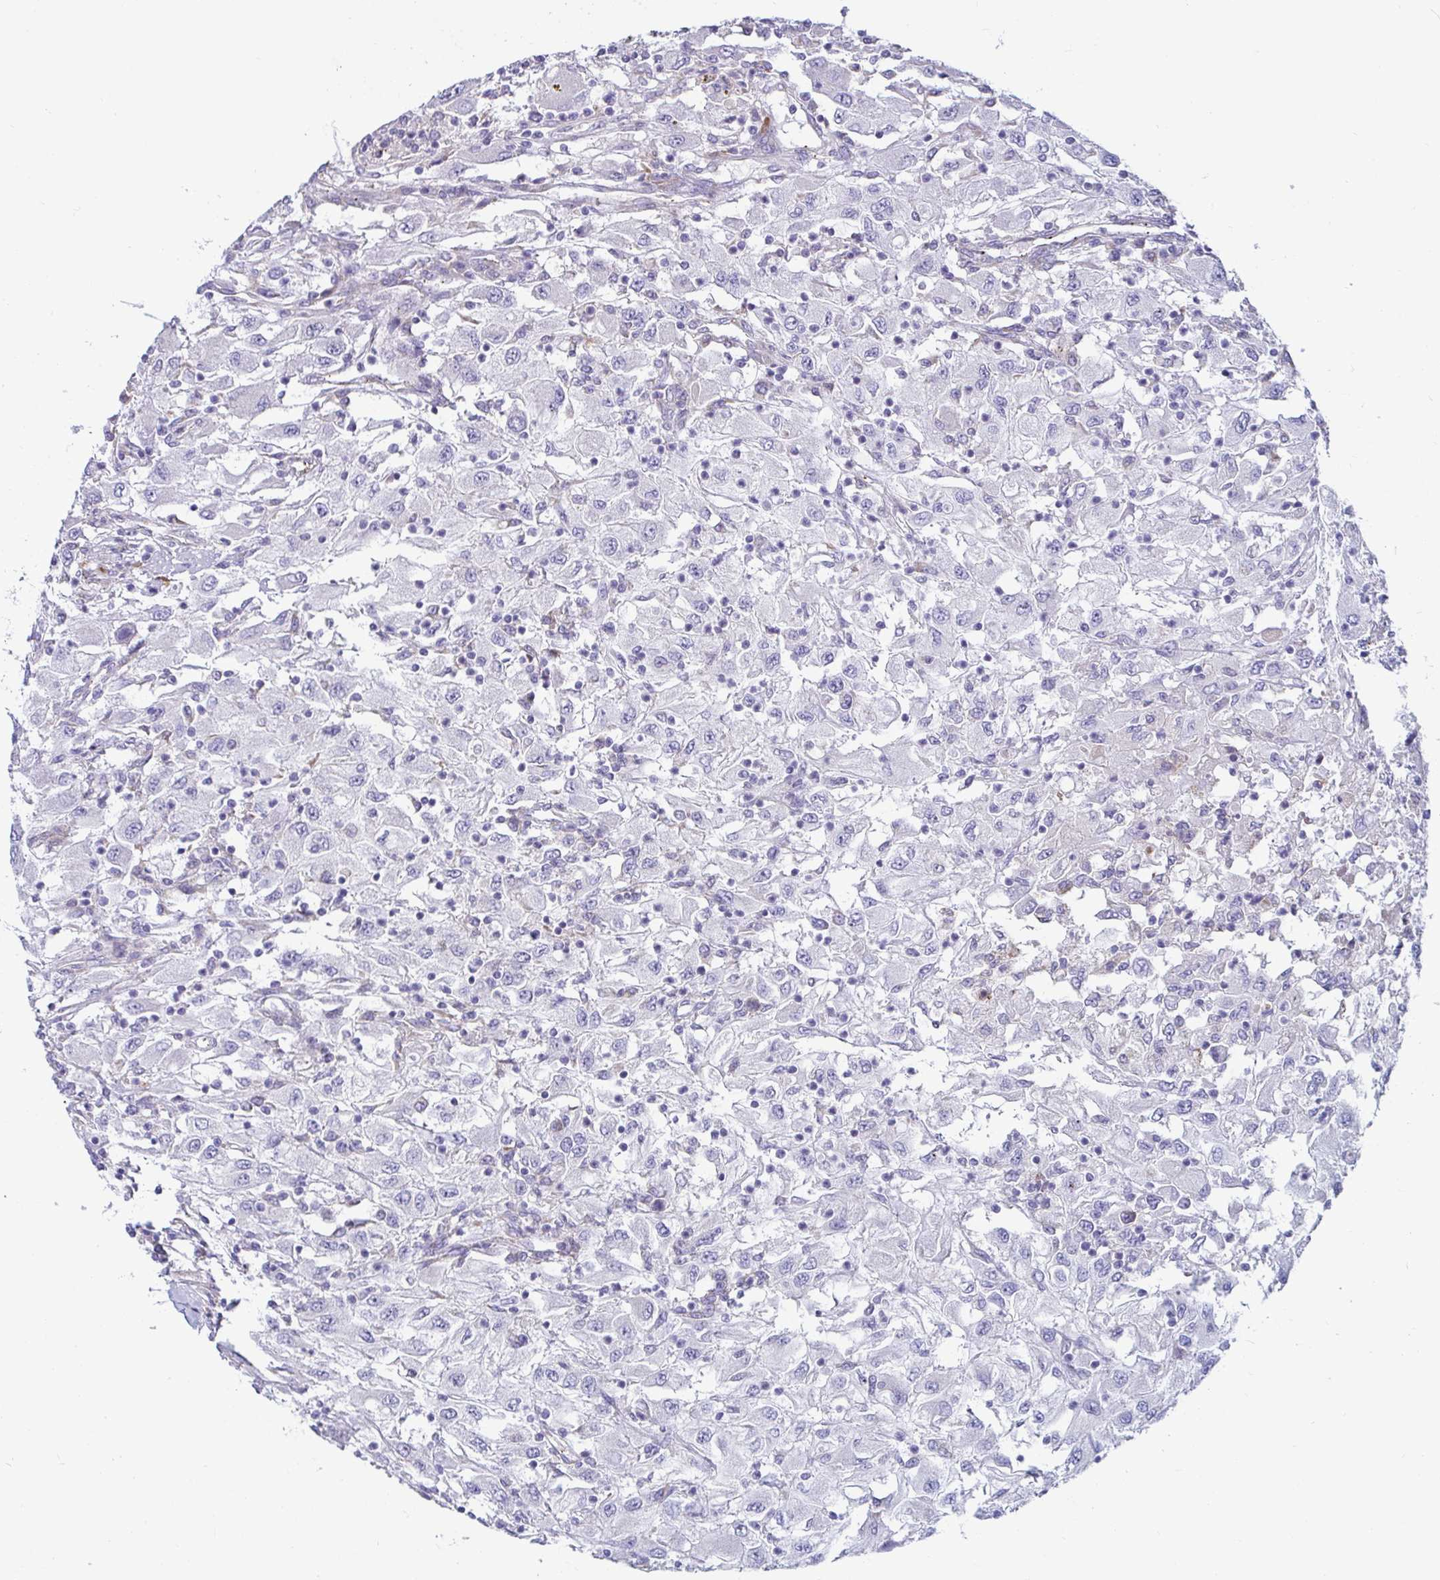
{"staining": {"intensity": "negative", "quantity": "none", "location": "none"}, "tissue": "renal cancer", "cell_type": "Tumor cells", "image_type": "cancer", "snomed": [{"axis": "morphology", "description": "Adenocarcinoma, NOS"}, {"axis": "topography", "description": "Kidney"}], "caption": "The image shows no significant staining in tumor cells of renal cancer (adenocarcinoma). (DAB (3,3'-diaminobenzidine) IHC with hematoxylin counter stain).", "gene": "TFPI2", "patient": {"sex": "female", "age": 67}}